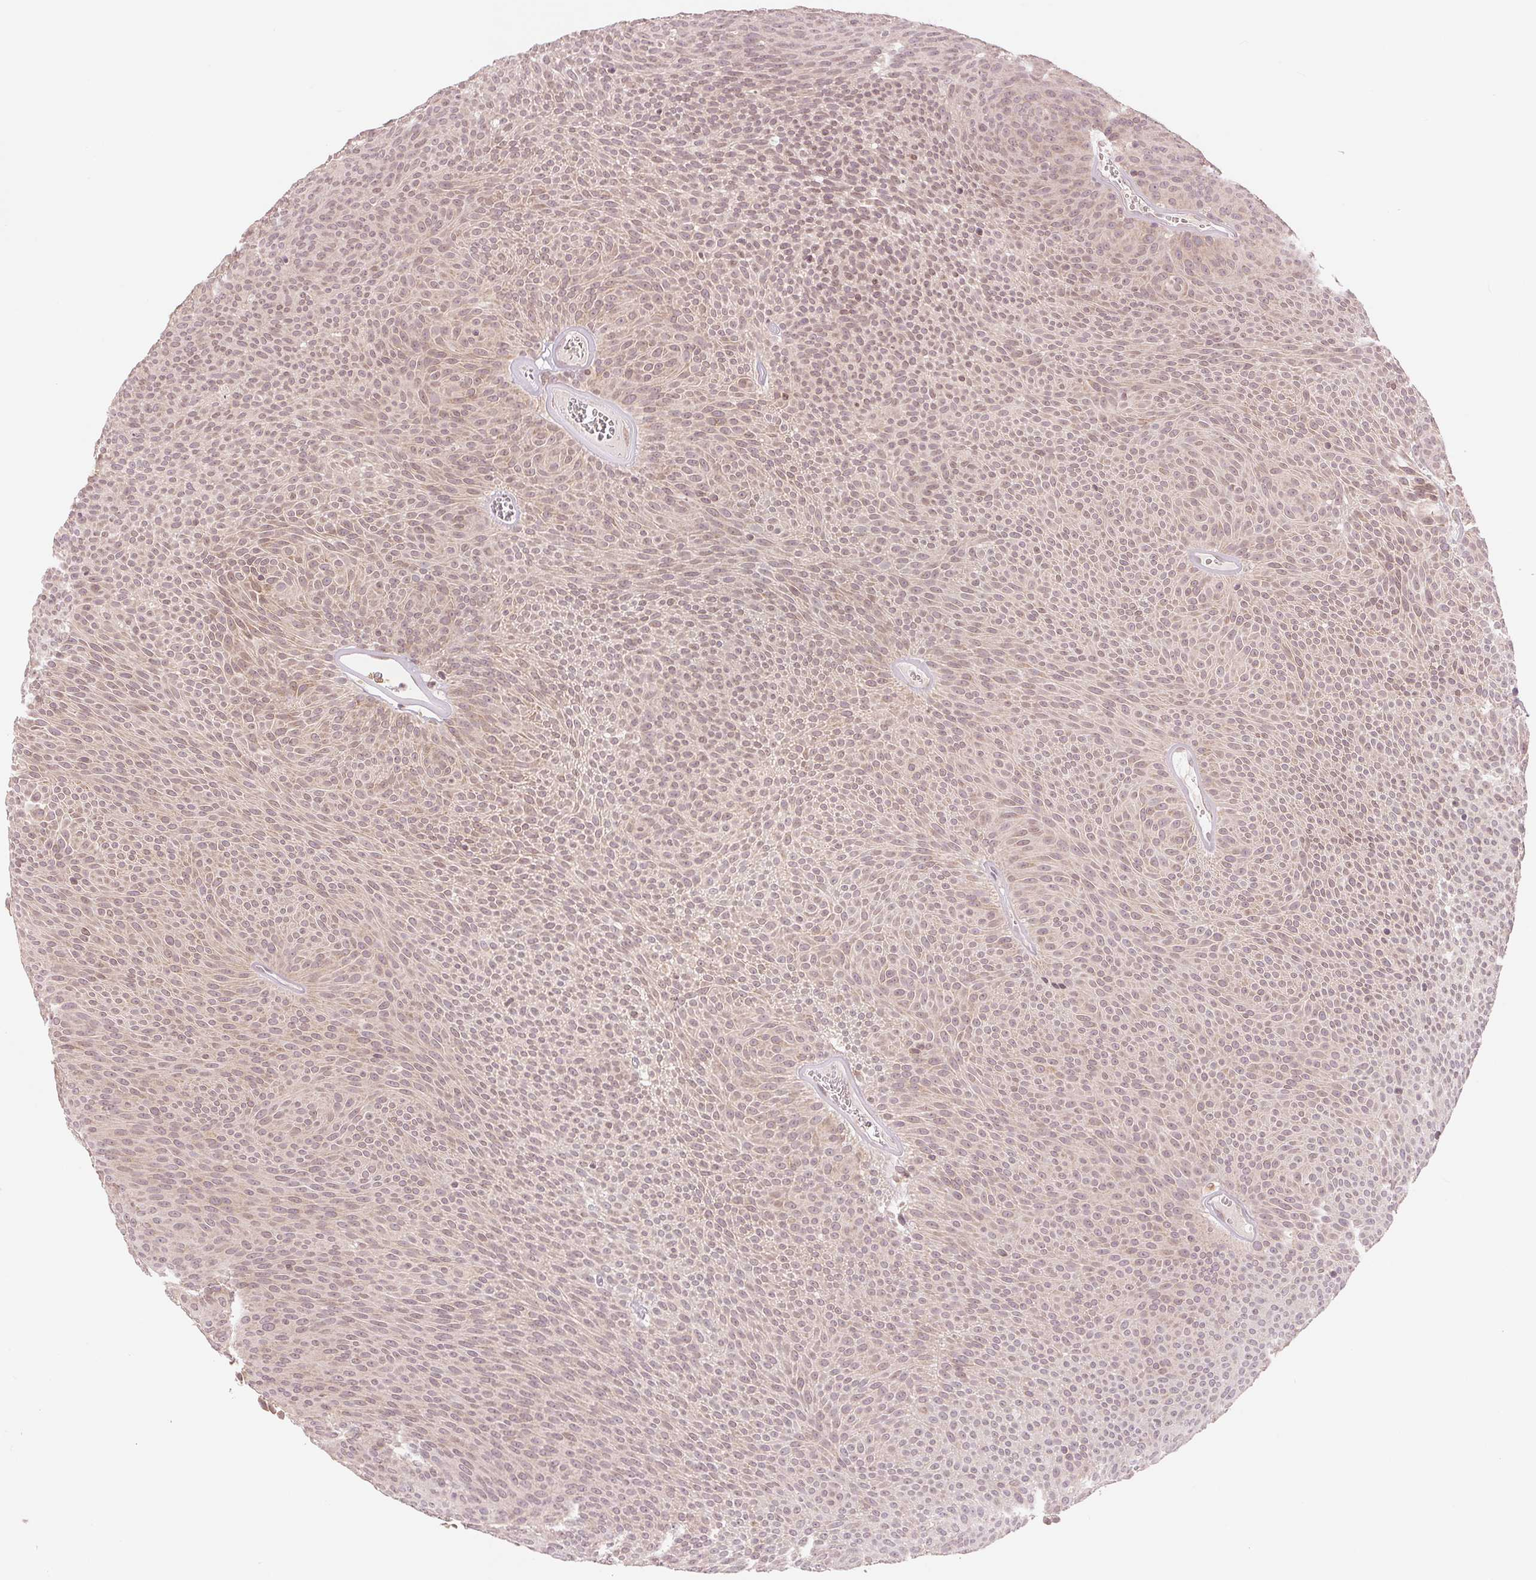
{"staining": {"intensity": "weak", "quantity": "25%-75%", "location": "cytoplasmic/membranous"}, "tissue": "urothelial cancer", "cell_type": "Tumor cells", "image_type": "cancer", "snomed": [{"axis": "morphology", "description": "Urothelial carcinoma, Low grade"}, {"axis": "topography", "description": "Urinary bladder"}], "caption": "A photomicrograph of low-grade urothelial carcinoma stained for a protein shows weak cytoplasmic/membranous brown staining in tumor cells. The protein is stained brown, and the nuclei are stained in blue (DAB IHC with brightfield microscopy, high magnification).", "gene": "TECR", "patient": {"sex": "male", "age": 77}}